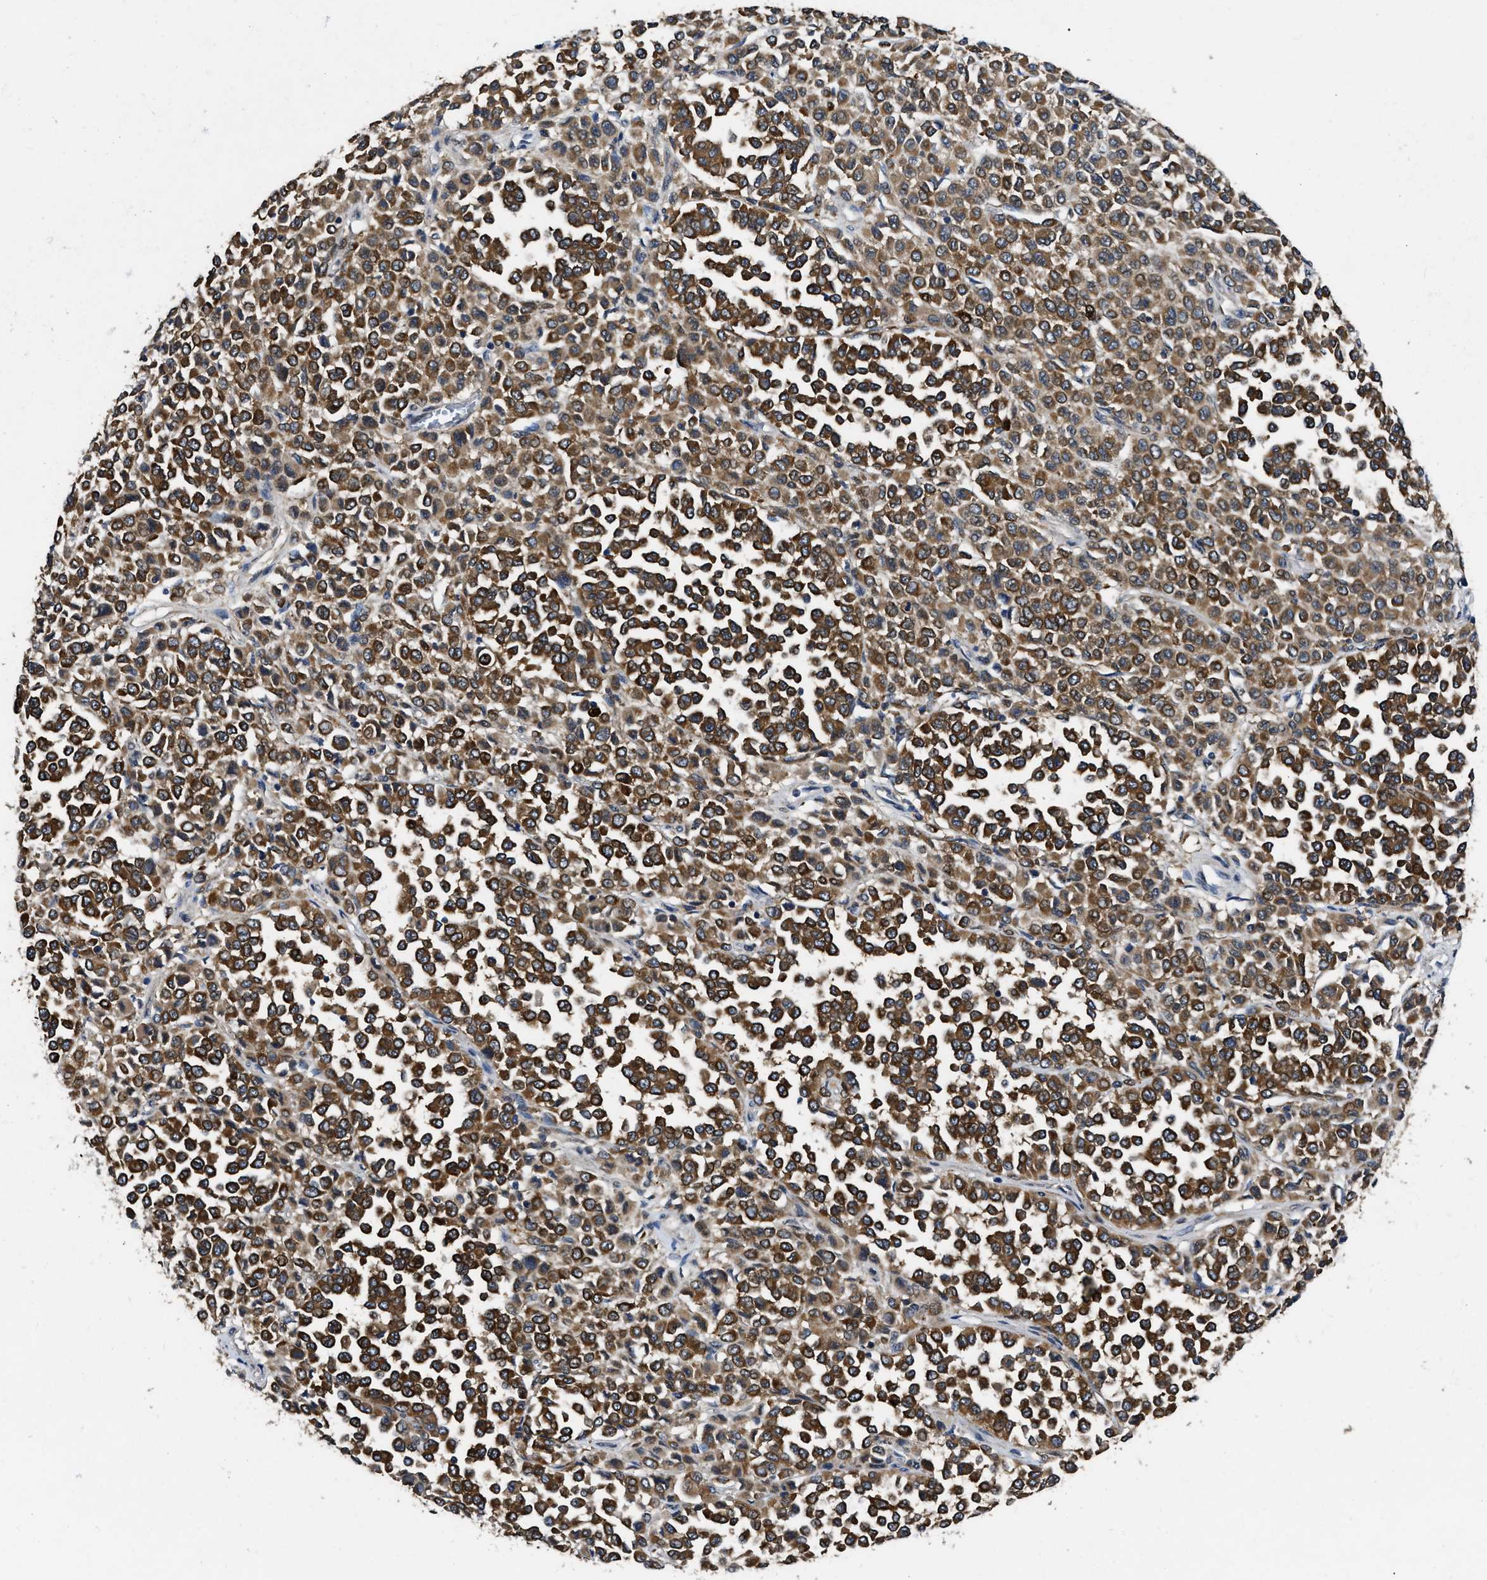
{"staining": {"intensity": "strong", "quantity": ">75%", "location": "cytoplasmic/membranous"}, "tissue": "melanoma", "cell_type": "Tumor cells", "image_type": "cancer", "snomed": [{"axis": "morphology", "description": "Malignant melanoma, Metastatic site"}, {"axis": "topography", "description": "Pancreas"}], "caption": "DAB immunohistochemical staining of malignant melanoma (metastatic site) exhibits strong cytoplasmic/membranous protein positivity in approximately >75% of tumor cells.", "gene": "GET4", "patient": {"sex": "female", "age": 30}}